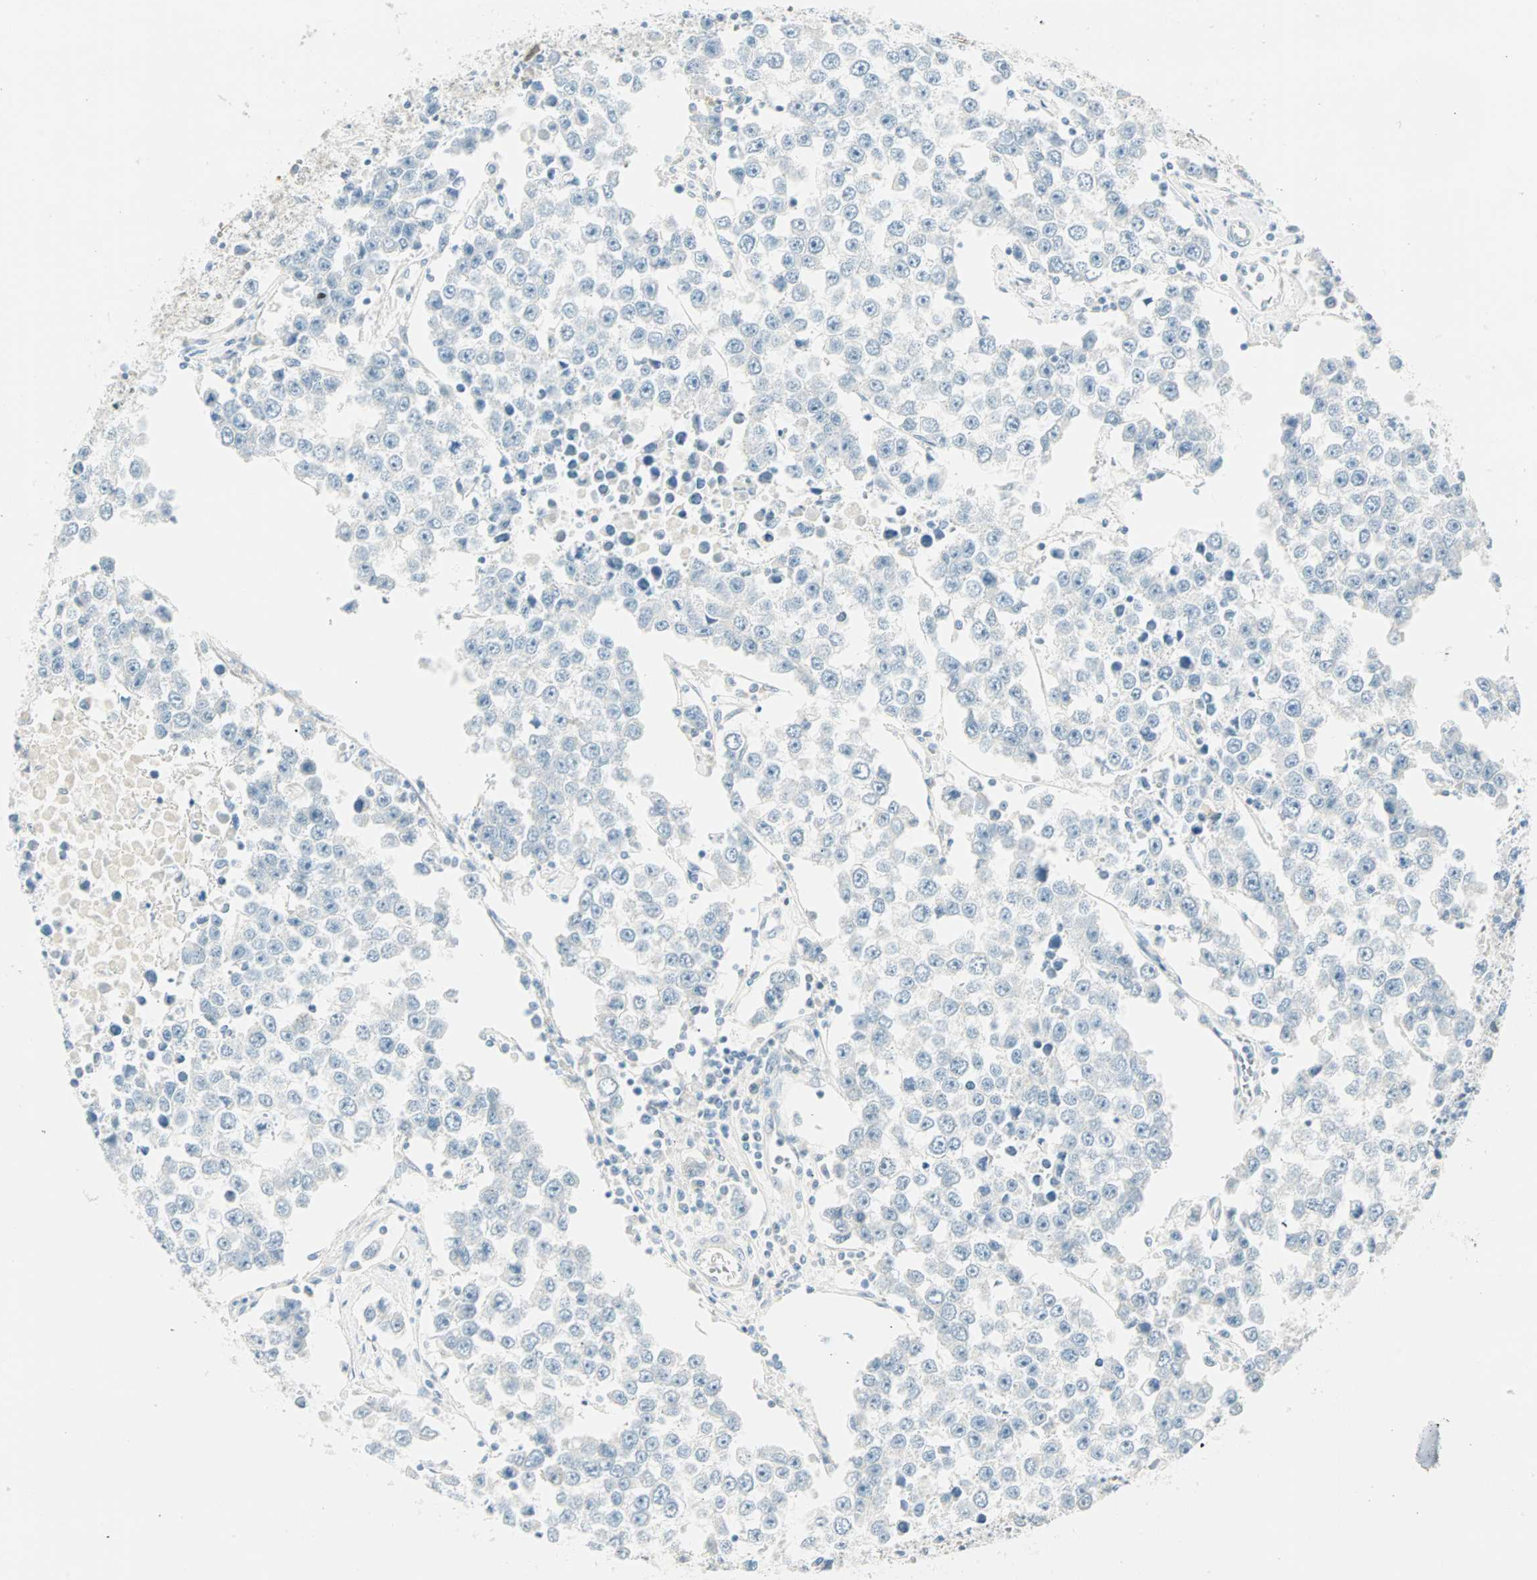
{"staining": {"intensity": "negative", "quantity": "none", "location": "none"}, "tissue": "testis cancer", "cell_type": "Tumor cells", "image_type": "cancer", "snomed": [{"axis": "morphology", "description": "Seminoma, NOS"}, {"axis": "morphology", "description": "Carcinoma, Embryonal, NOS"}, {"axis": "topography", "description": "Testis"}], "caption": "Immunohistochemistry (IHC) micrograph of neoplastic tissue: testis seminoma stained with DAB (3,3'-diaminobenzidine) demonstrates no significant protein positivity in tumor cells.", "gene": "S100A1", "patient": {"sex": "male", "age": 52}}